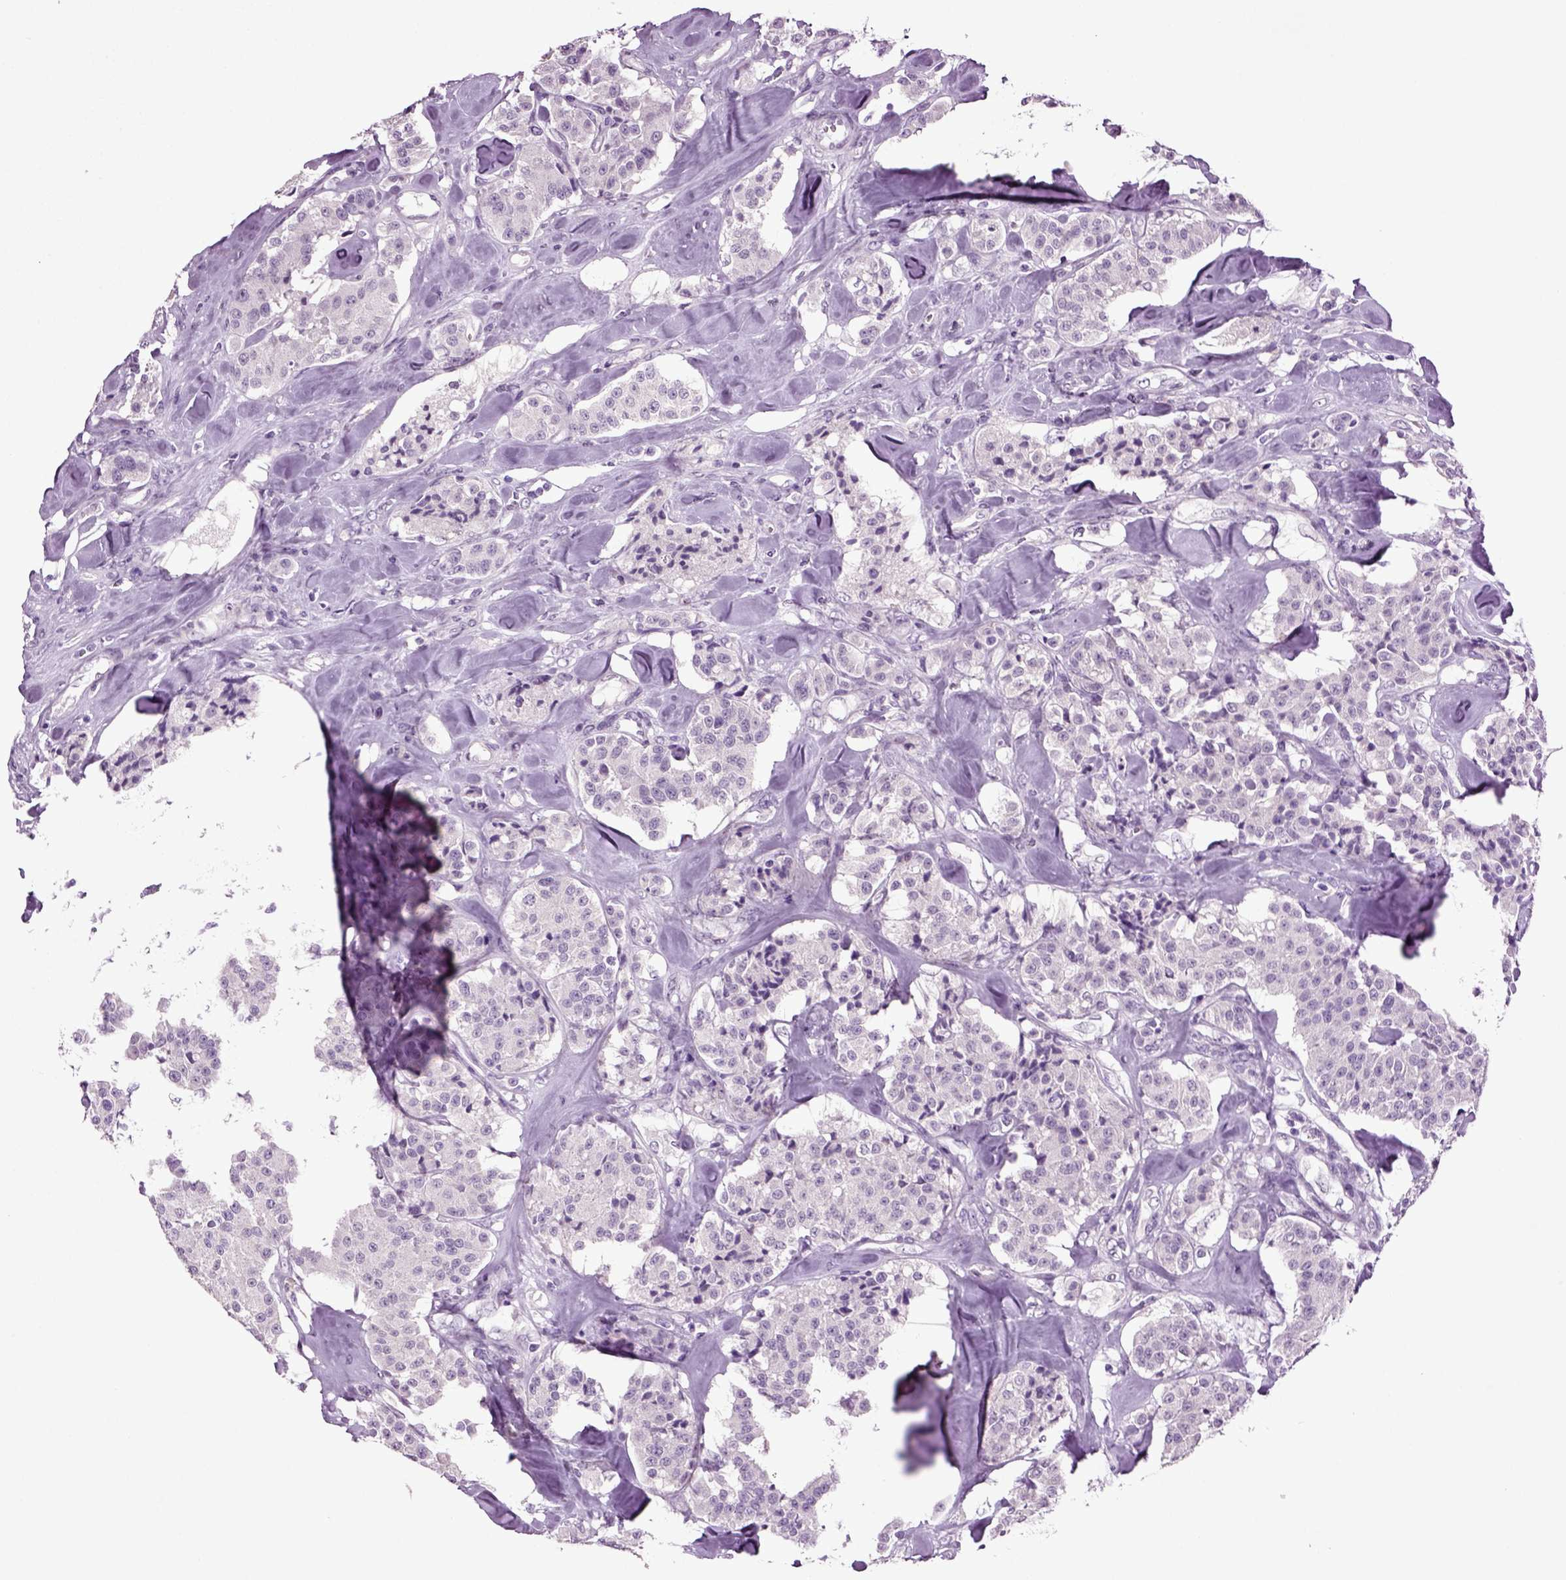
{"staining": {"intensity": "negative", "quantity": "none", "location": "none"}, "tissue": "carcinoid", "cell_type": "Tumor cells", "image_type": "cancer", "snomed": [{"axis": "morphology", "description": "Carcinoid, malignant, NOS"}, {"axis": "topography", "description": "Pancreas"}], "caption": "An immunohistochemistry image of carcinoid (malignant) is shown. There is no staining in tumor cells of carcinoid (malignant).", "gene": "SLC17A6", "patient": {"sex": "male", "age": 41}}